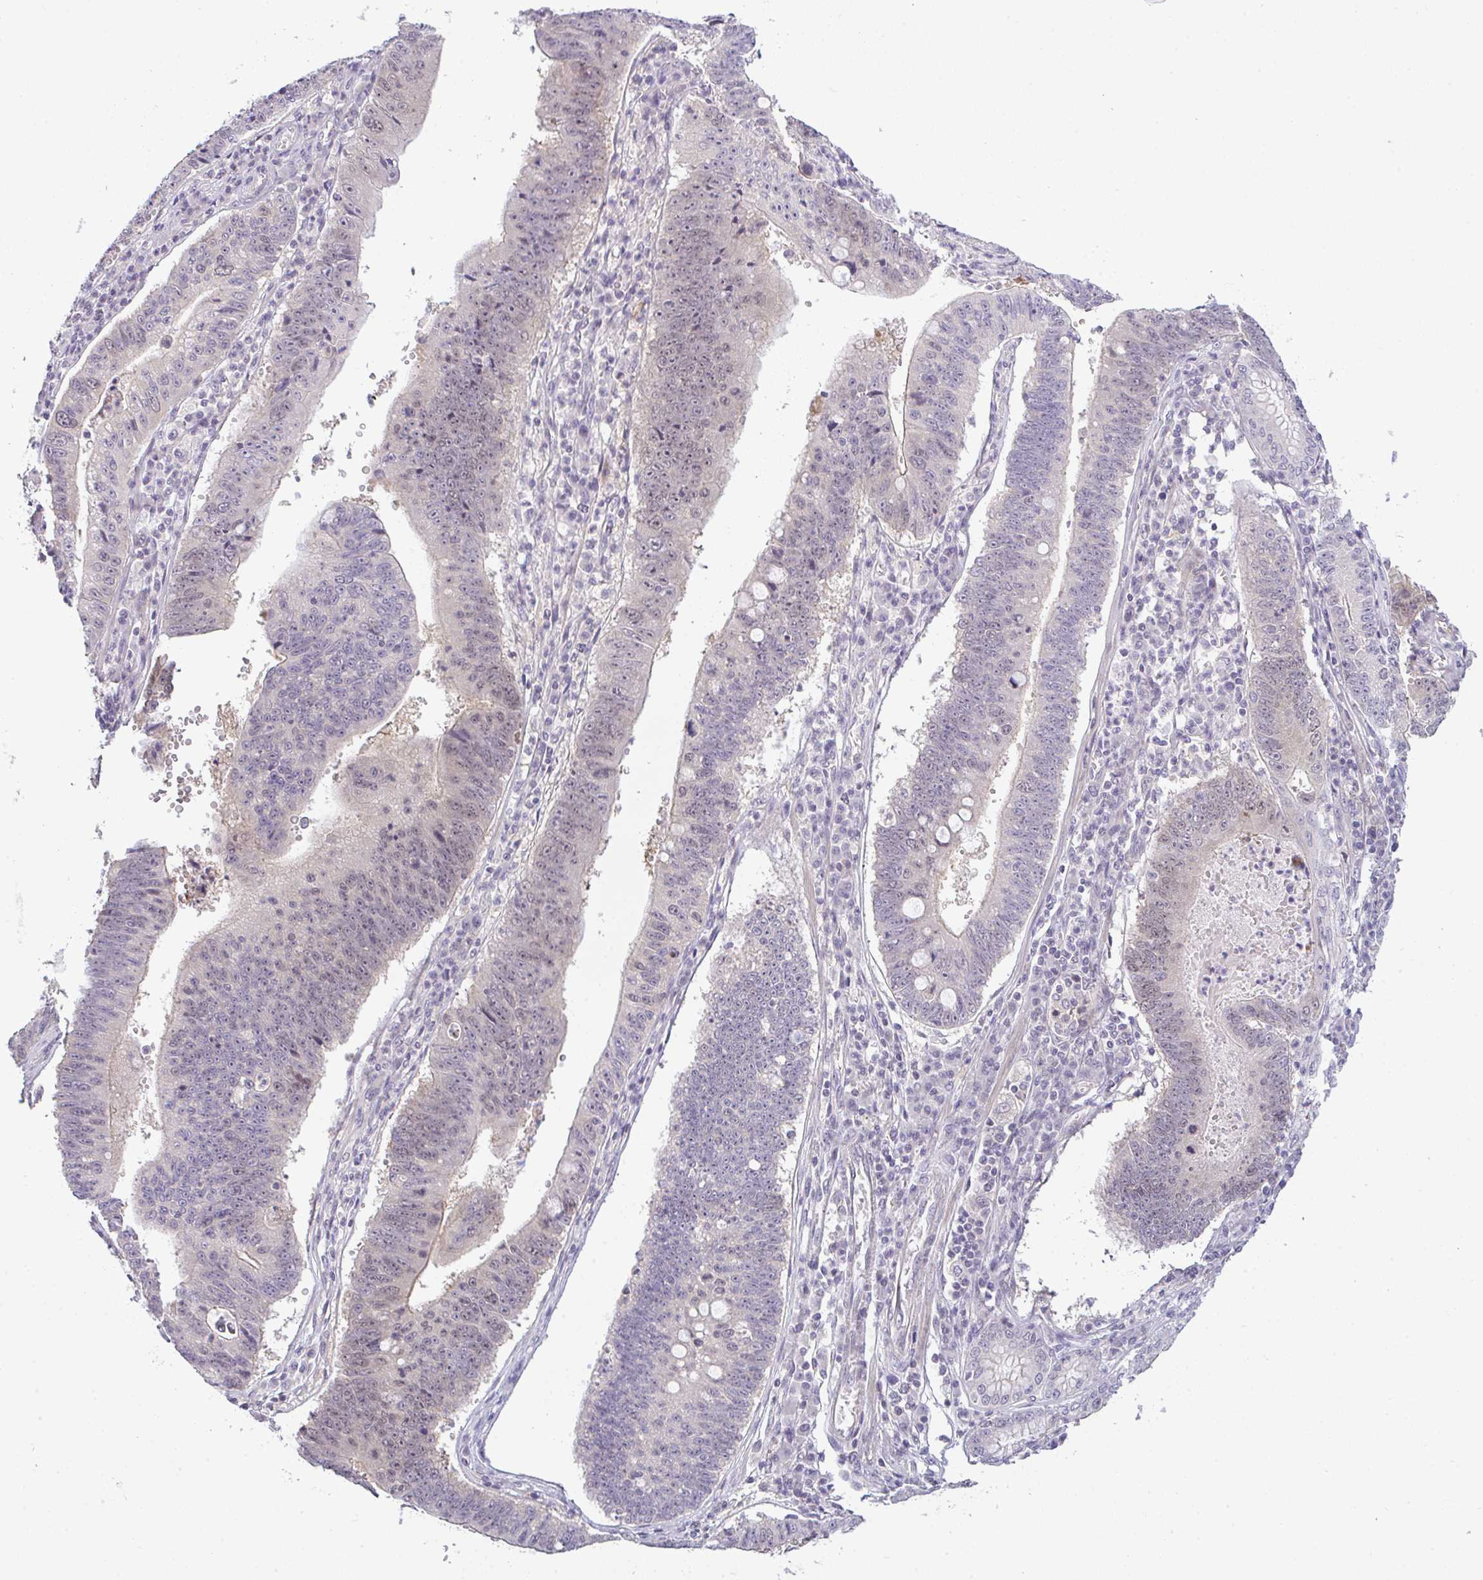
{"staining": {"intensity": "weak", "quantity": "<25%", "location": "nuclear"}, "tissue": "stomach cancer", "cell_type": "Tumor cells", "image_type": "cancer", "snomed": [{"axis": "morphology", "description": "Adenocarcinoma, NOS"}, {"axis": "topography", "description": "Stomach"}], "caption": "Stomach cancer was stained to show a protein in brown. There is no significant staining in tumor cells.", "gene": "CSE1L", "patient": {"sex": "male", "age": 59}}